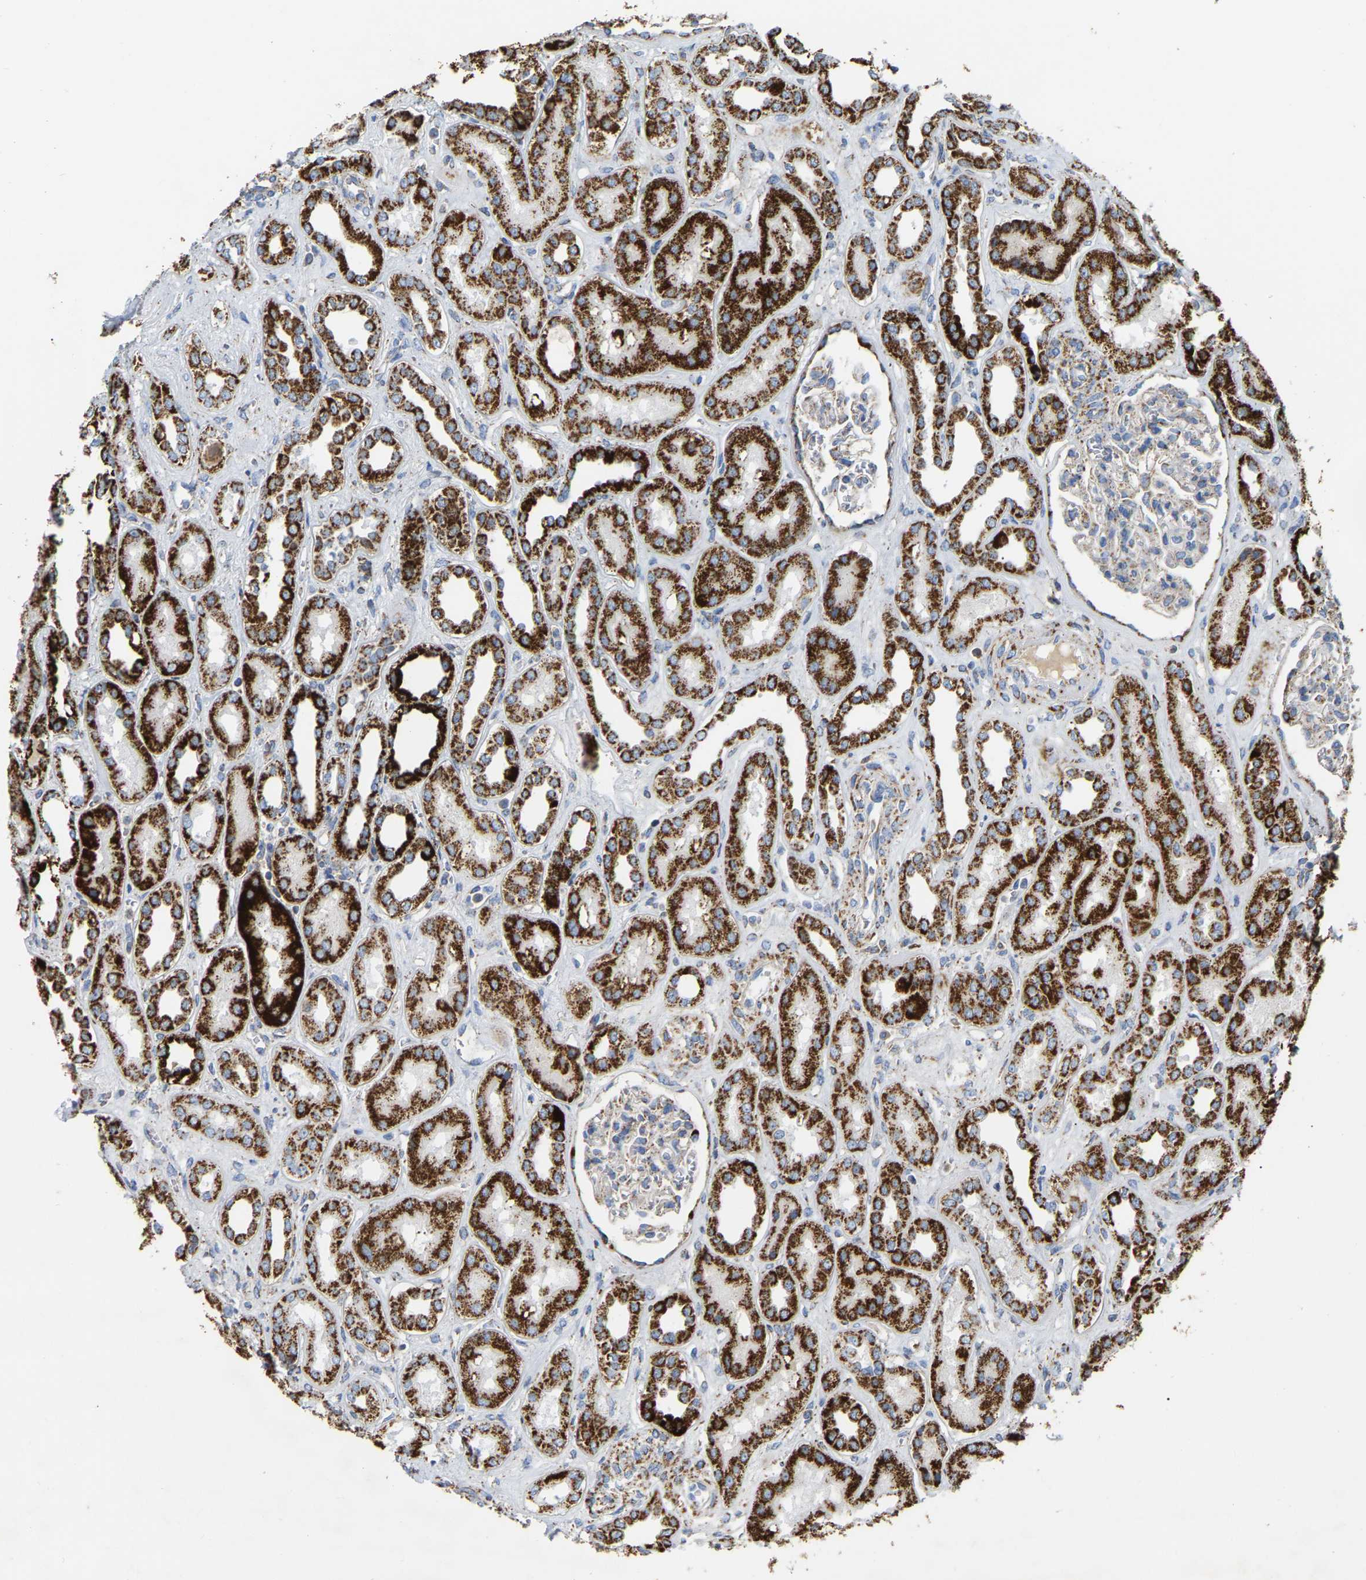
{"staining": {"intensity": "negative", "quantity": "none", "location": "none"}, "tissue": "kidney", "cell_type": "Cells in glomeruli", "image_type": "normal", "snomed": [{"axis": "morphology", "description": "Normal tissue, NOS"}, {"axis": "topography", "description": "Kidney"}], "caption": "IHC micrograph of benign kidney: human kidney stained with DAB exhibits no significant protein expression in cells in glomeruli.", "gene": "HIBADH", "patient": {"sex": "male", "age": 59}}